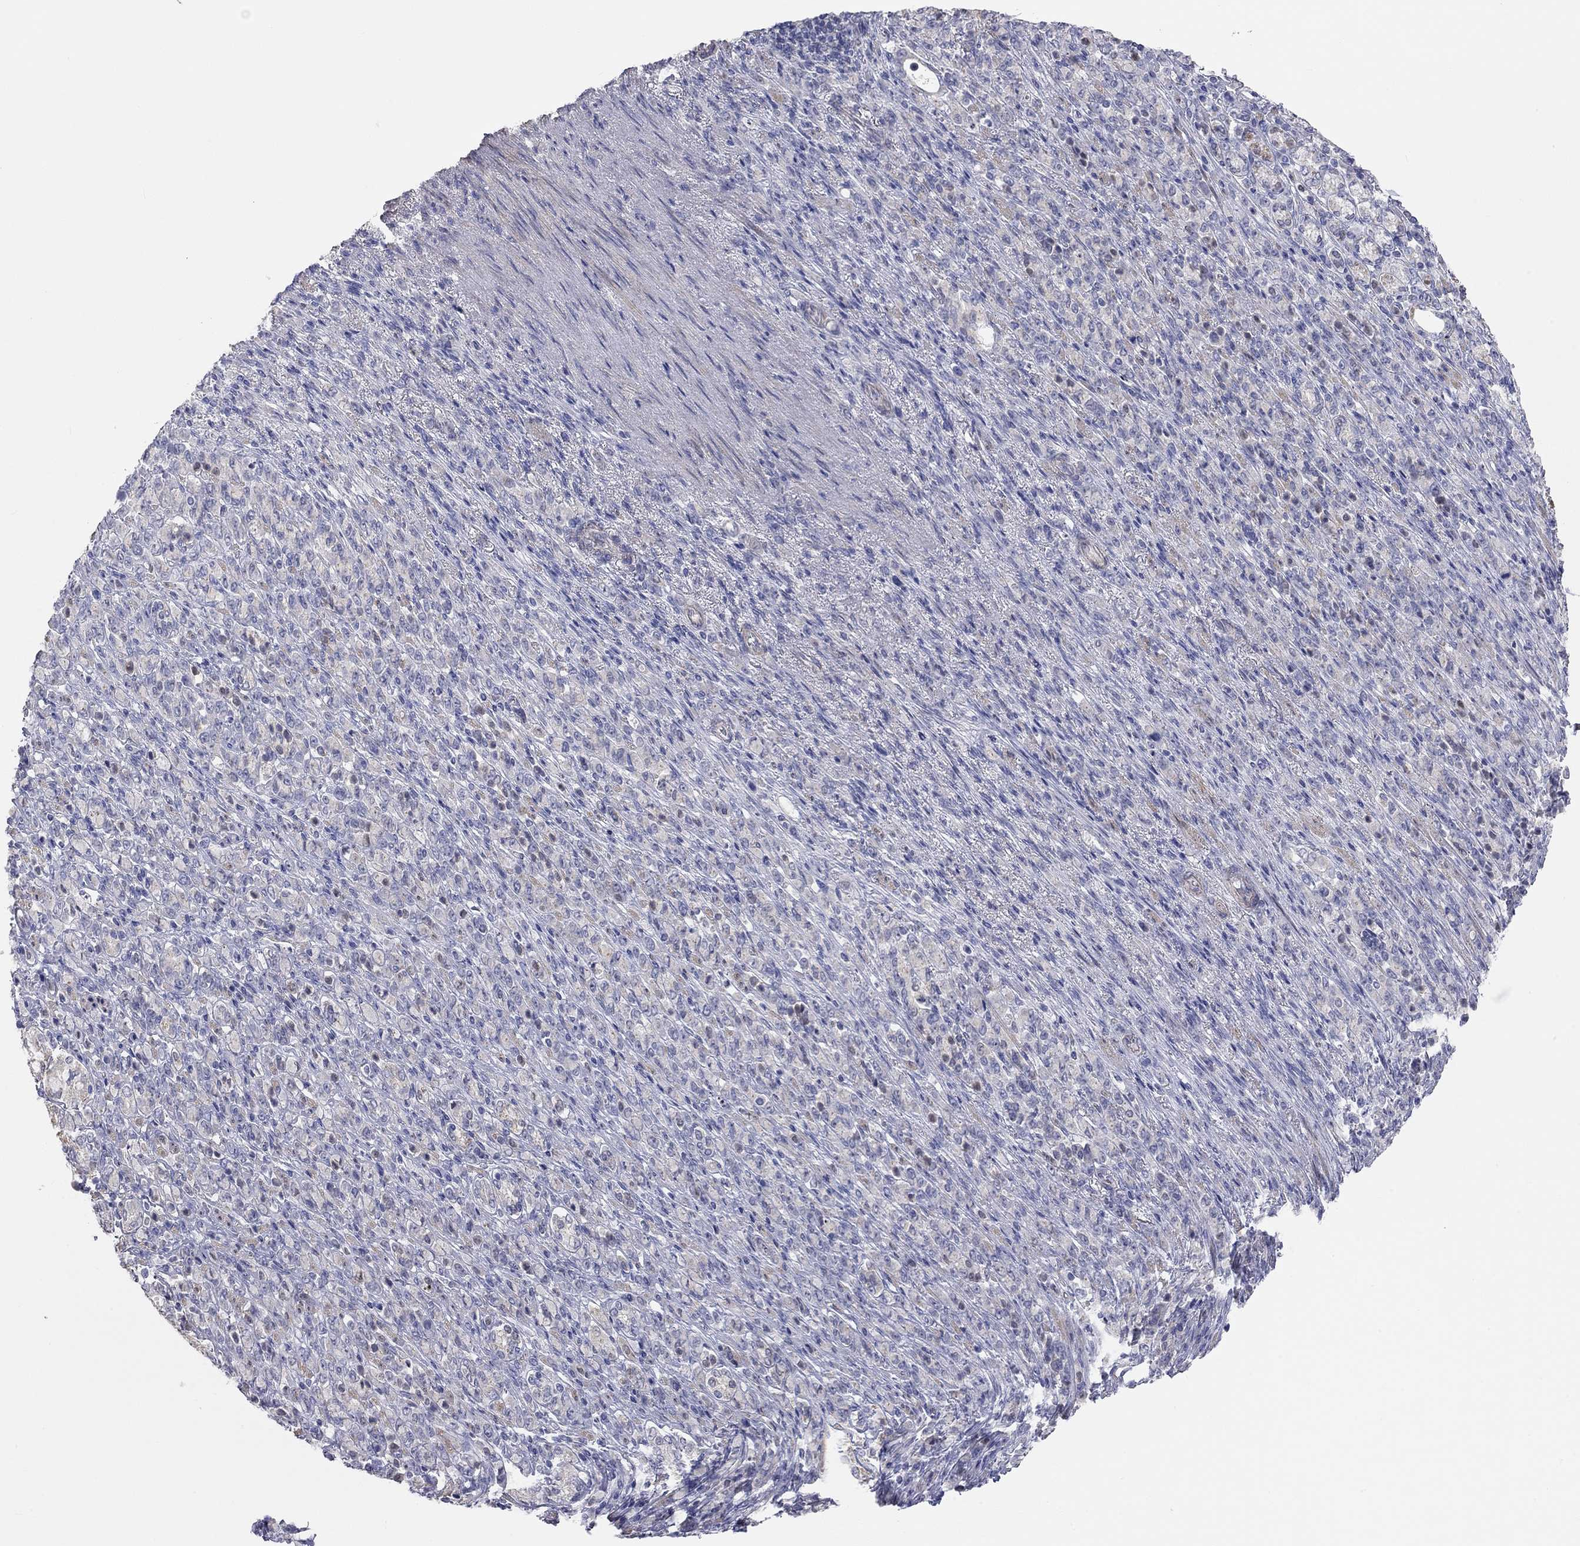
{"staining": {"intensity": "negative", "quantity": "none", "location": "none"}, "tissue": "stomach cancer", "cell_type": "Tumor cells", "image_type": "cancer", "snomed": [{"axis": "morphology", "description": "Normal tissue, NOS"}, {"axis": "morphology", "description": "Adenocarcinoma, NOS"}, {"axis": "topography", "description": "Stomach"}], "caption": "Tumor cells show no significant positivity in stomach cancer (adenocarcinoma).", "gene": "PAPSS2", "patient": {"sex": "female", "age": 79}}